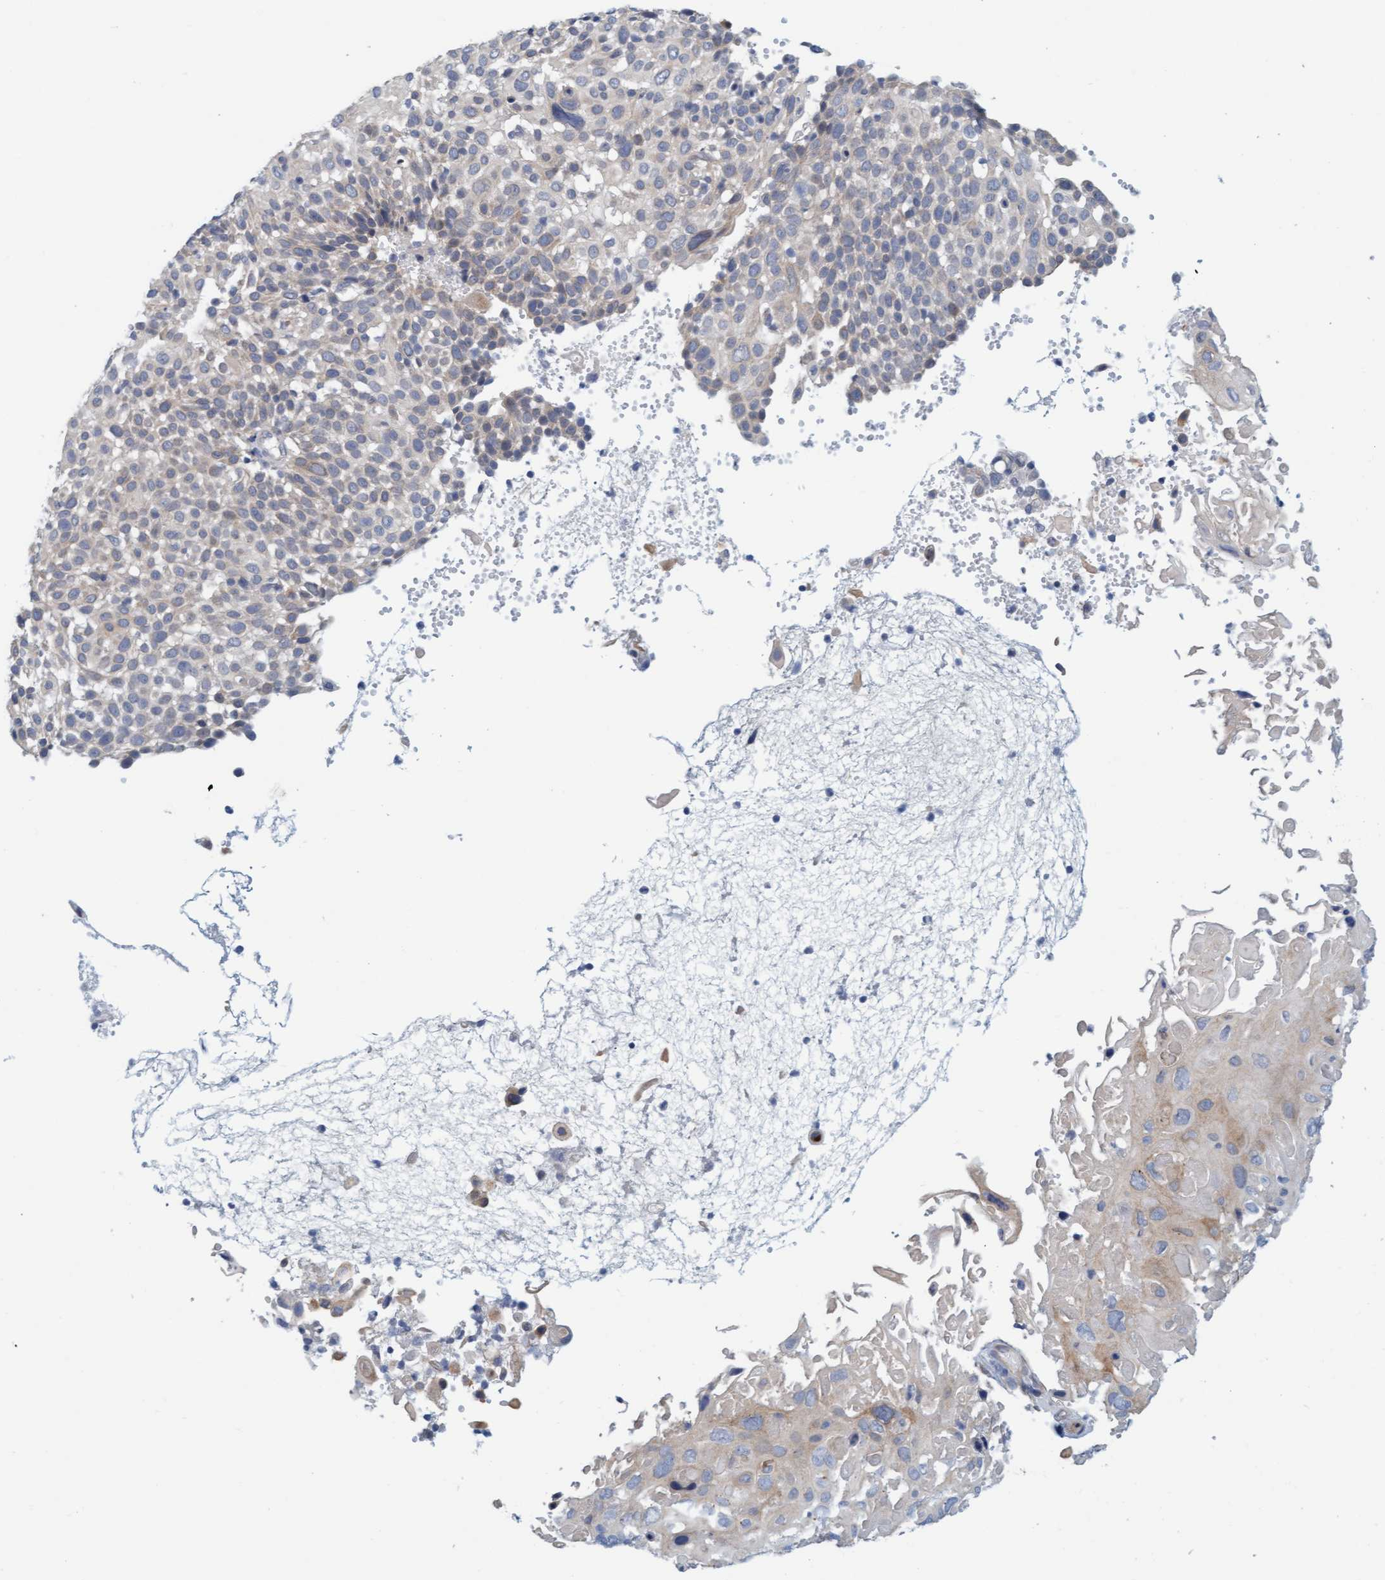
{"staining": {"intensity": "weak", "quantity": "<25%", "location": "cytoplasmic/membranous"}, "tissue": "cervical cancer", "cell_type": "Tumor cells", "image_type": "cancer", "snomed": [{"axis": "morphology", "description": "Squamous cell carcinoma, NOS"}, {"axis": "topography", "description": "Cervix"}], "caption": "An immunohistochemistry (IHC) micrograph of cervical squamous cell carcinoma is shown. There is no staining in tumor cells of cervical squamous cell carcinoma.", "gene": "TSTD2", "patient": {"sex": "female", "age": 74}}